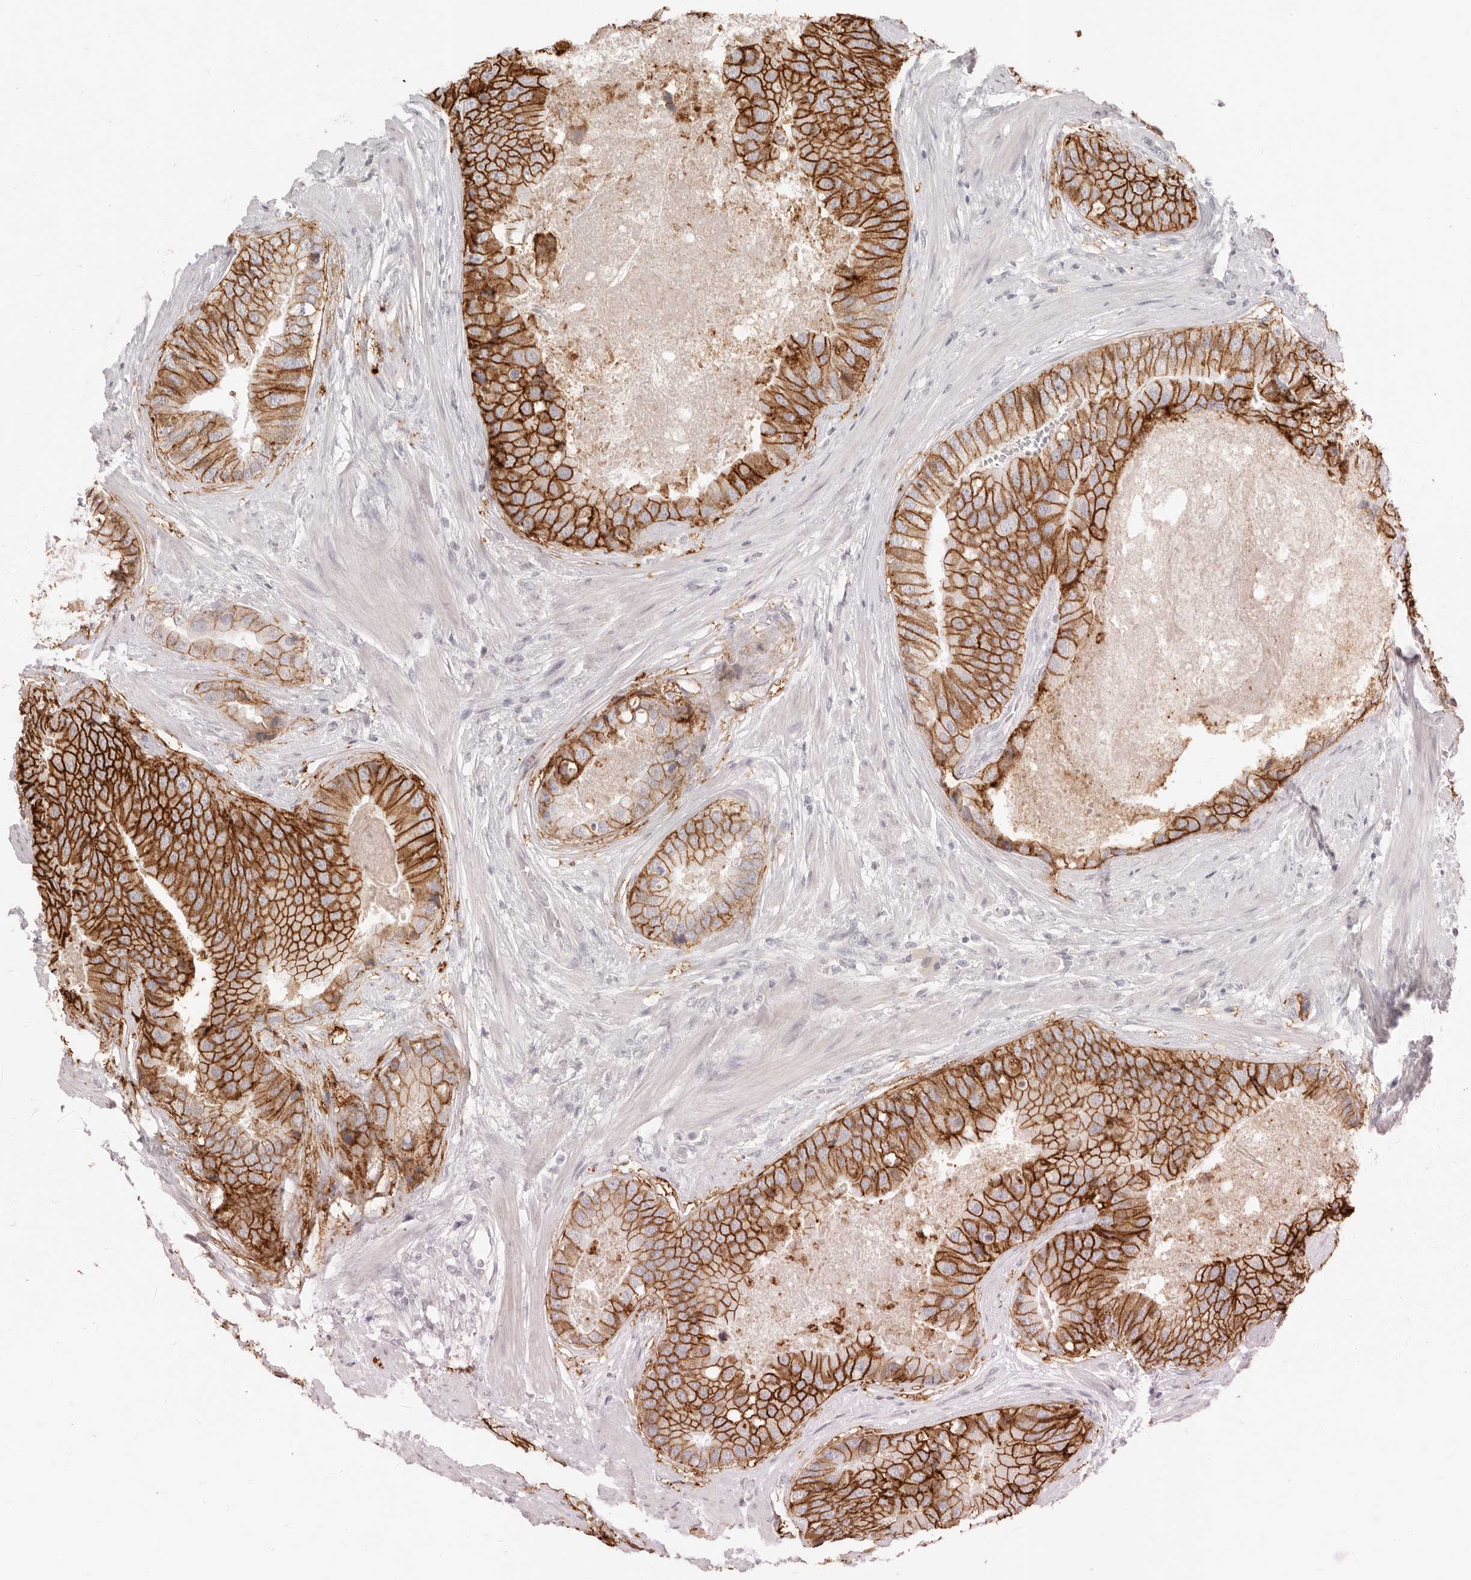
{"staining": {"intensity": "strong", "quantity": ">75%", "location": "cytoplasmic/membranous"}, "tissue": "prostate cancer", "cell_type": "Tumor cells", "image_type": "cancer", "snomed": [{"axis": "morphology", "description": "Adenocarcinoma, High grade"}, {"axis": "topography", "description": "Prostate"}], "caption": "Protein expression analysis of human prostate cancer reveals strong cytoplasmic/membranous positivity in approximately >75% of tumor cells.", "gene": "EPCAM", "patient": {"sex": "male", "age": 70}}